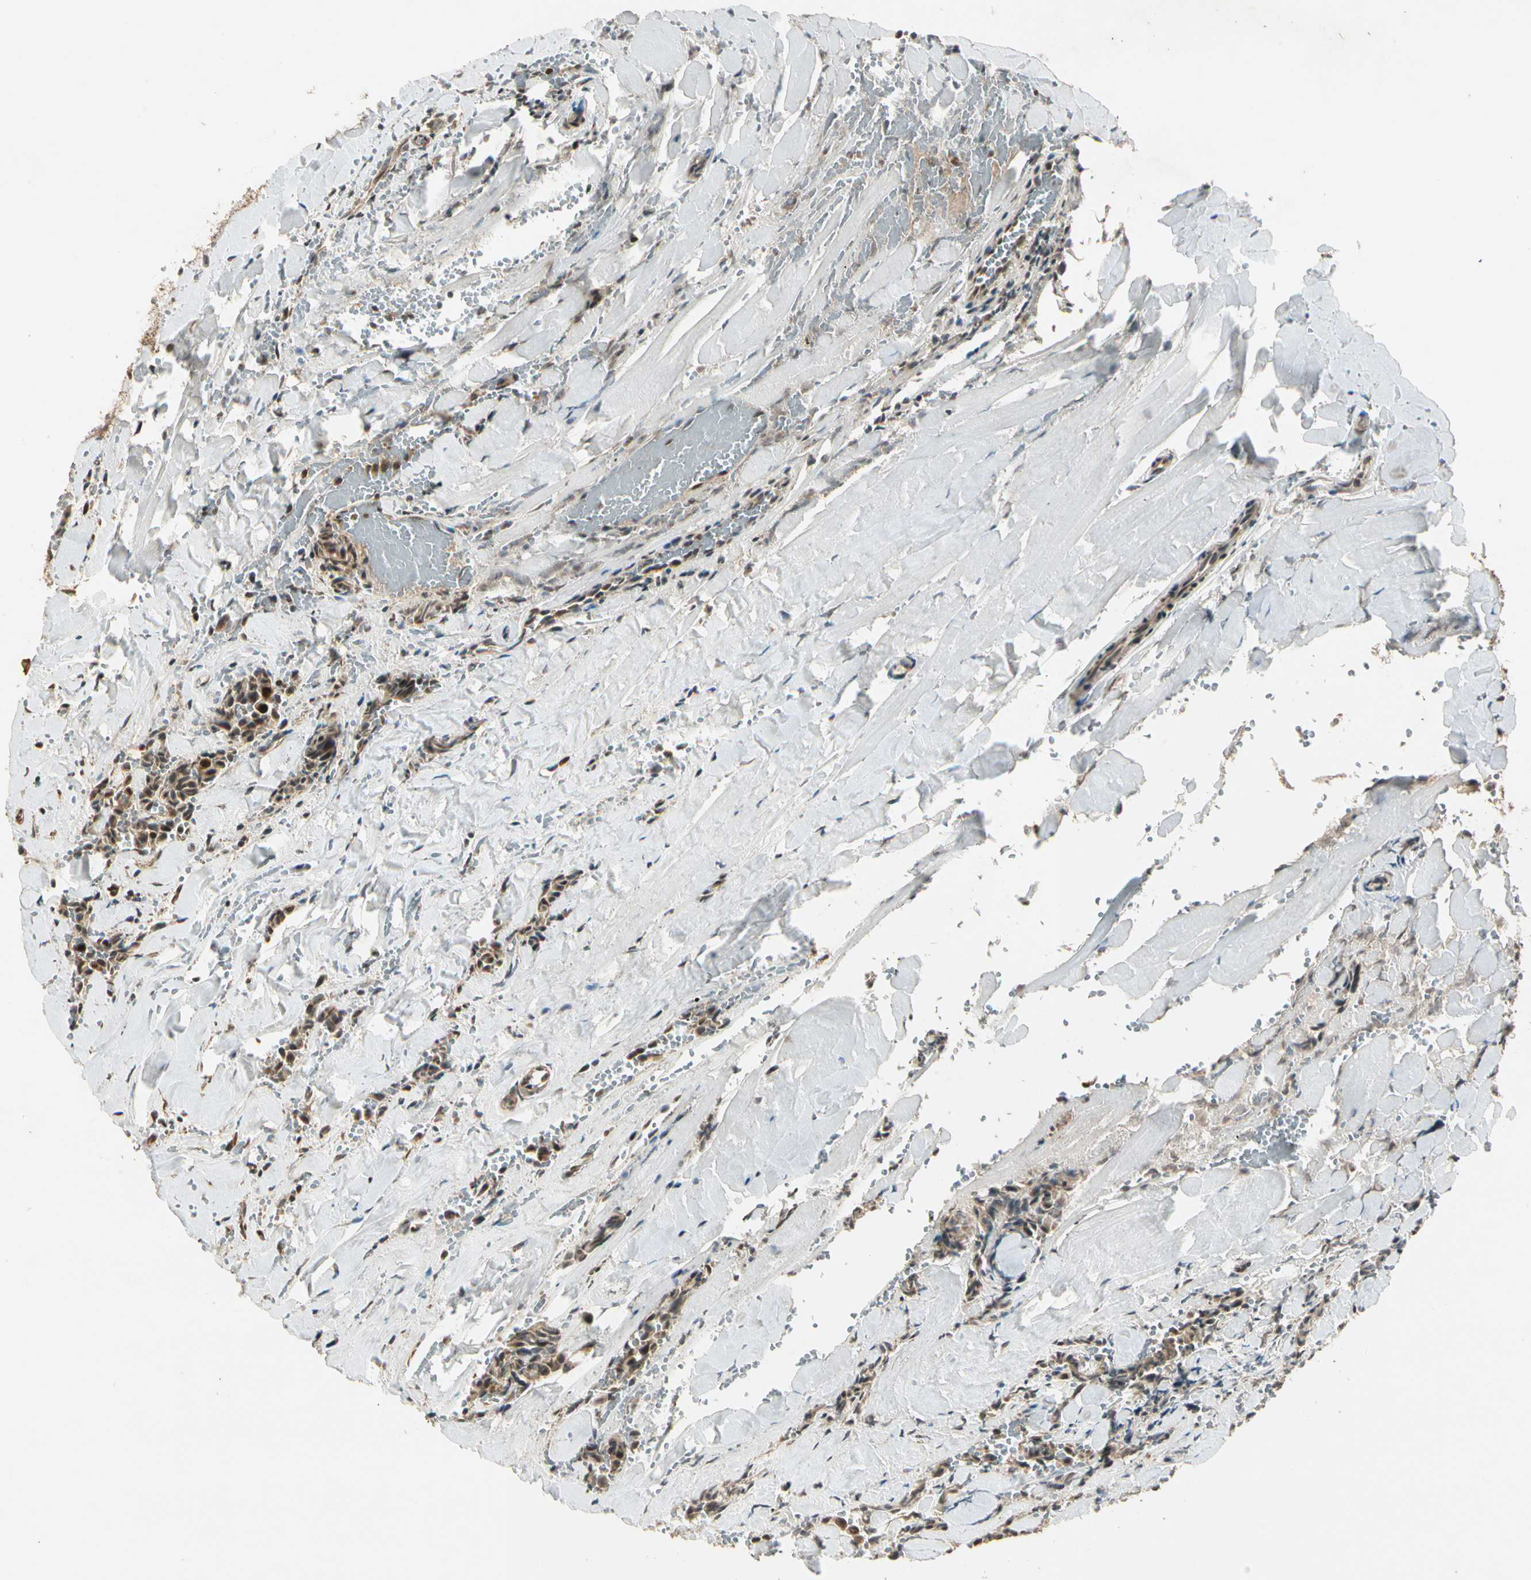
{"staining": {"intensity": "moderate", "quantity": ">75%", "location": "cytoplasmic/membranous"}, "tissue": "head and neck cancer", "cell_type": "Tumor cells", "image_type": "cancer", "snomed": [{"axis": "morphology", "description": "Adenocarcinoma, NOS"}, {"axis": "topography", "description": "Salivary gland"}, {"axis": "topography", "description": "Head-Neck"}], "caption": "IHC staining of head and neck cancer, which reveals medium levels of moderate cytoplasmic/membranous staining in about >75% of tumor cells indicating moderate cytoplasmic/membranous protein expression. The staining was performed using DAB (3,3'-diaminobenzidine) (brown) for protein detection and nuclei were counterstained in hematoxylin (blue).", "gene": "GLUL", "patient": {"sex": "female", "age": 59}}